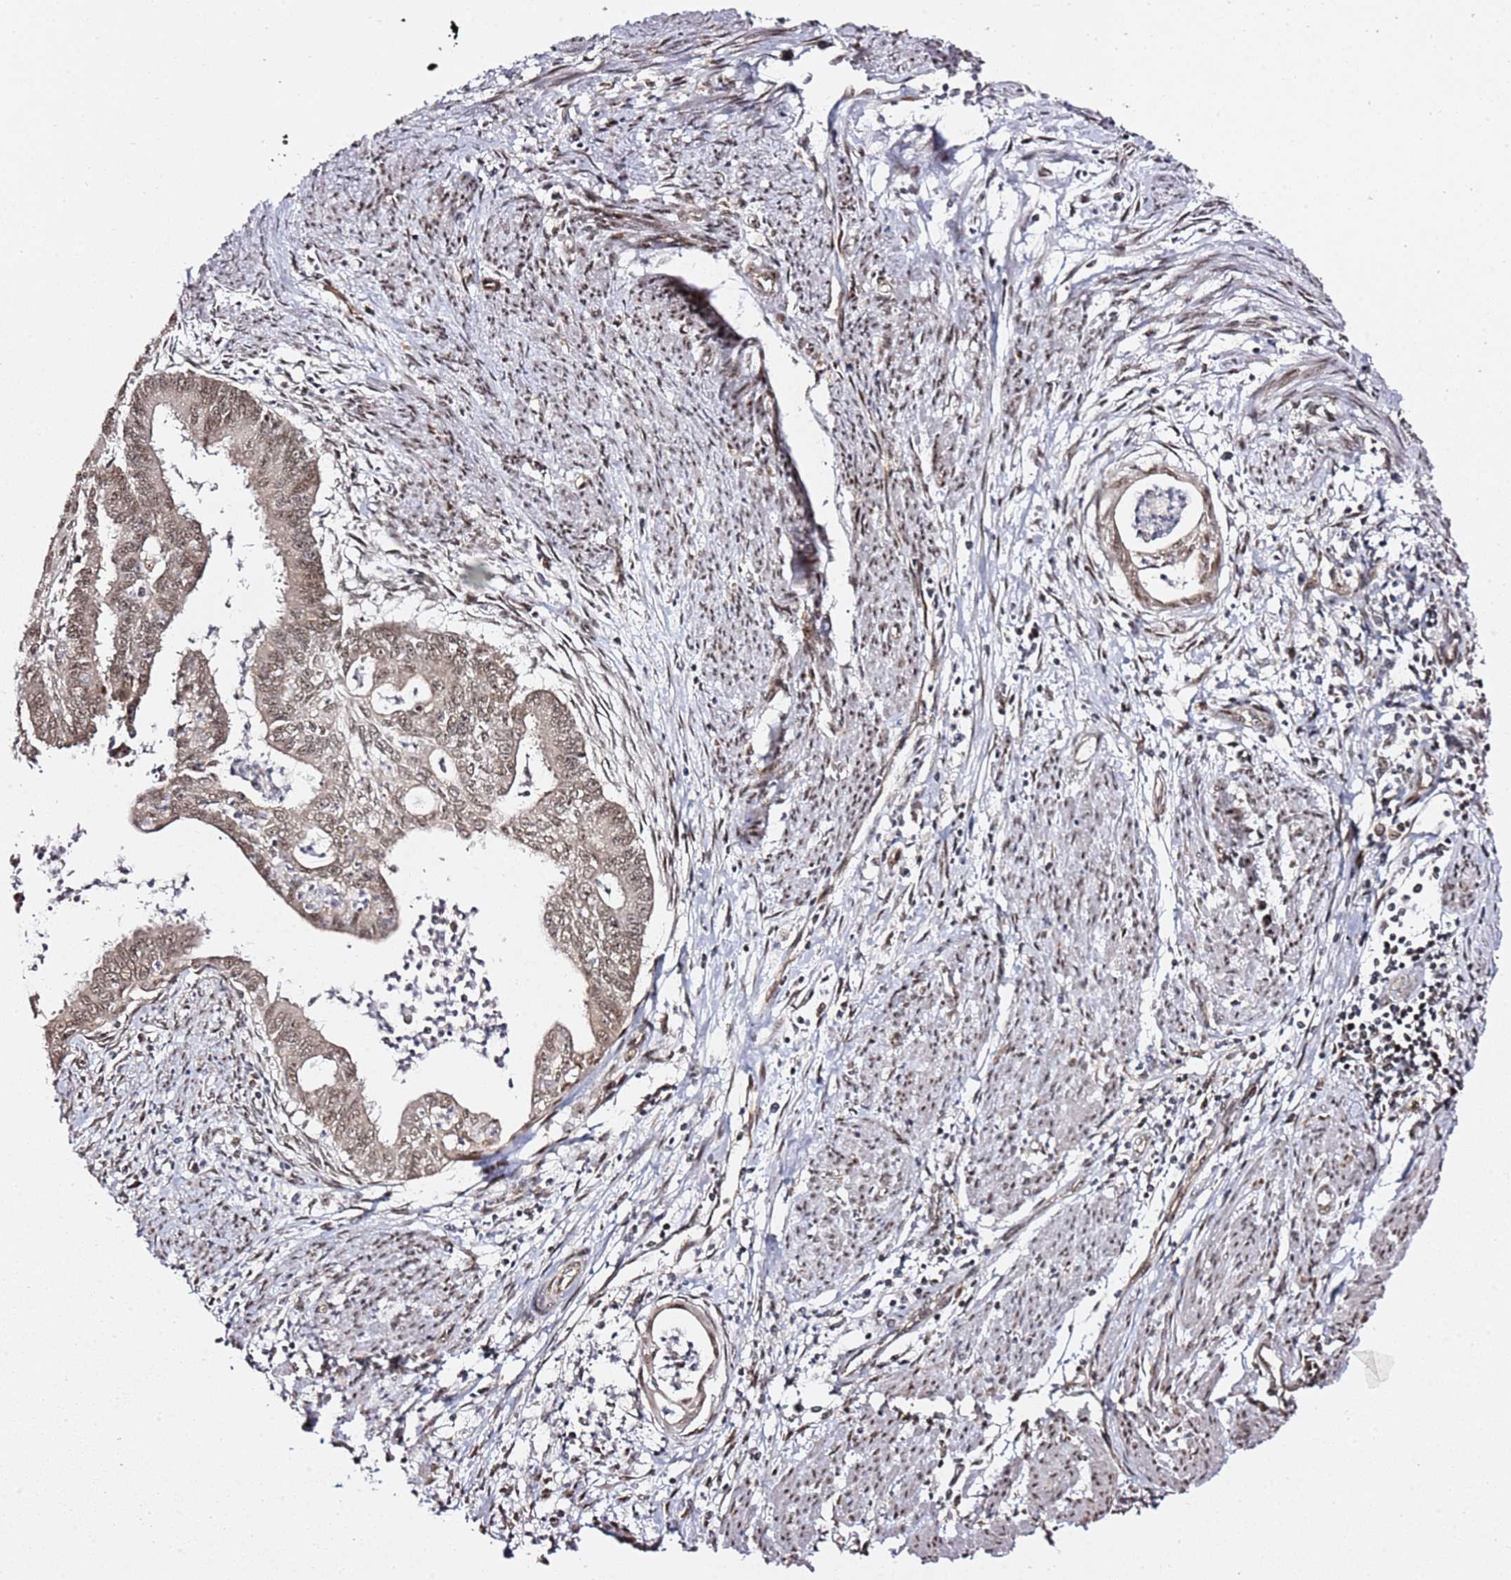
{"staining": {"intensity": "moderate", "quantity": ">75%", "location": "nuclear"}, "tissue": "endometrial cancer", "cell_type": "Tumor cells", "image_type": "cancer", "snomed": [{"axis": "morphology", "description": "Adenocarcinoma, NOS"}, {"axis": "topography", "description": "Endometrium"}], "caption": "Endometrial cancer (adenocarcinoma) tissue demonstrates moderate nuclear staining in about >75% of tumor cells", "gene": "TP53AIP1", "patient": {"sex": "female", "age": 73}}